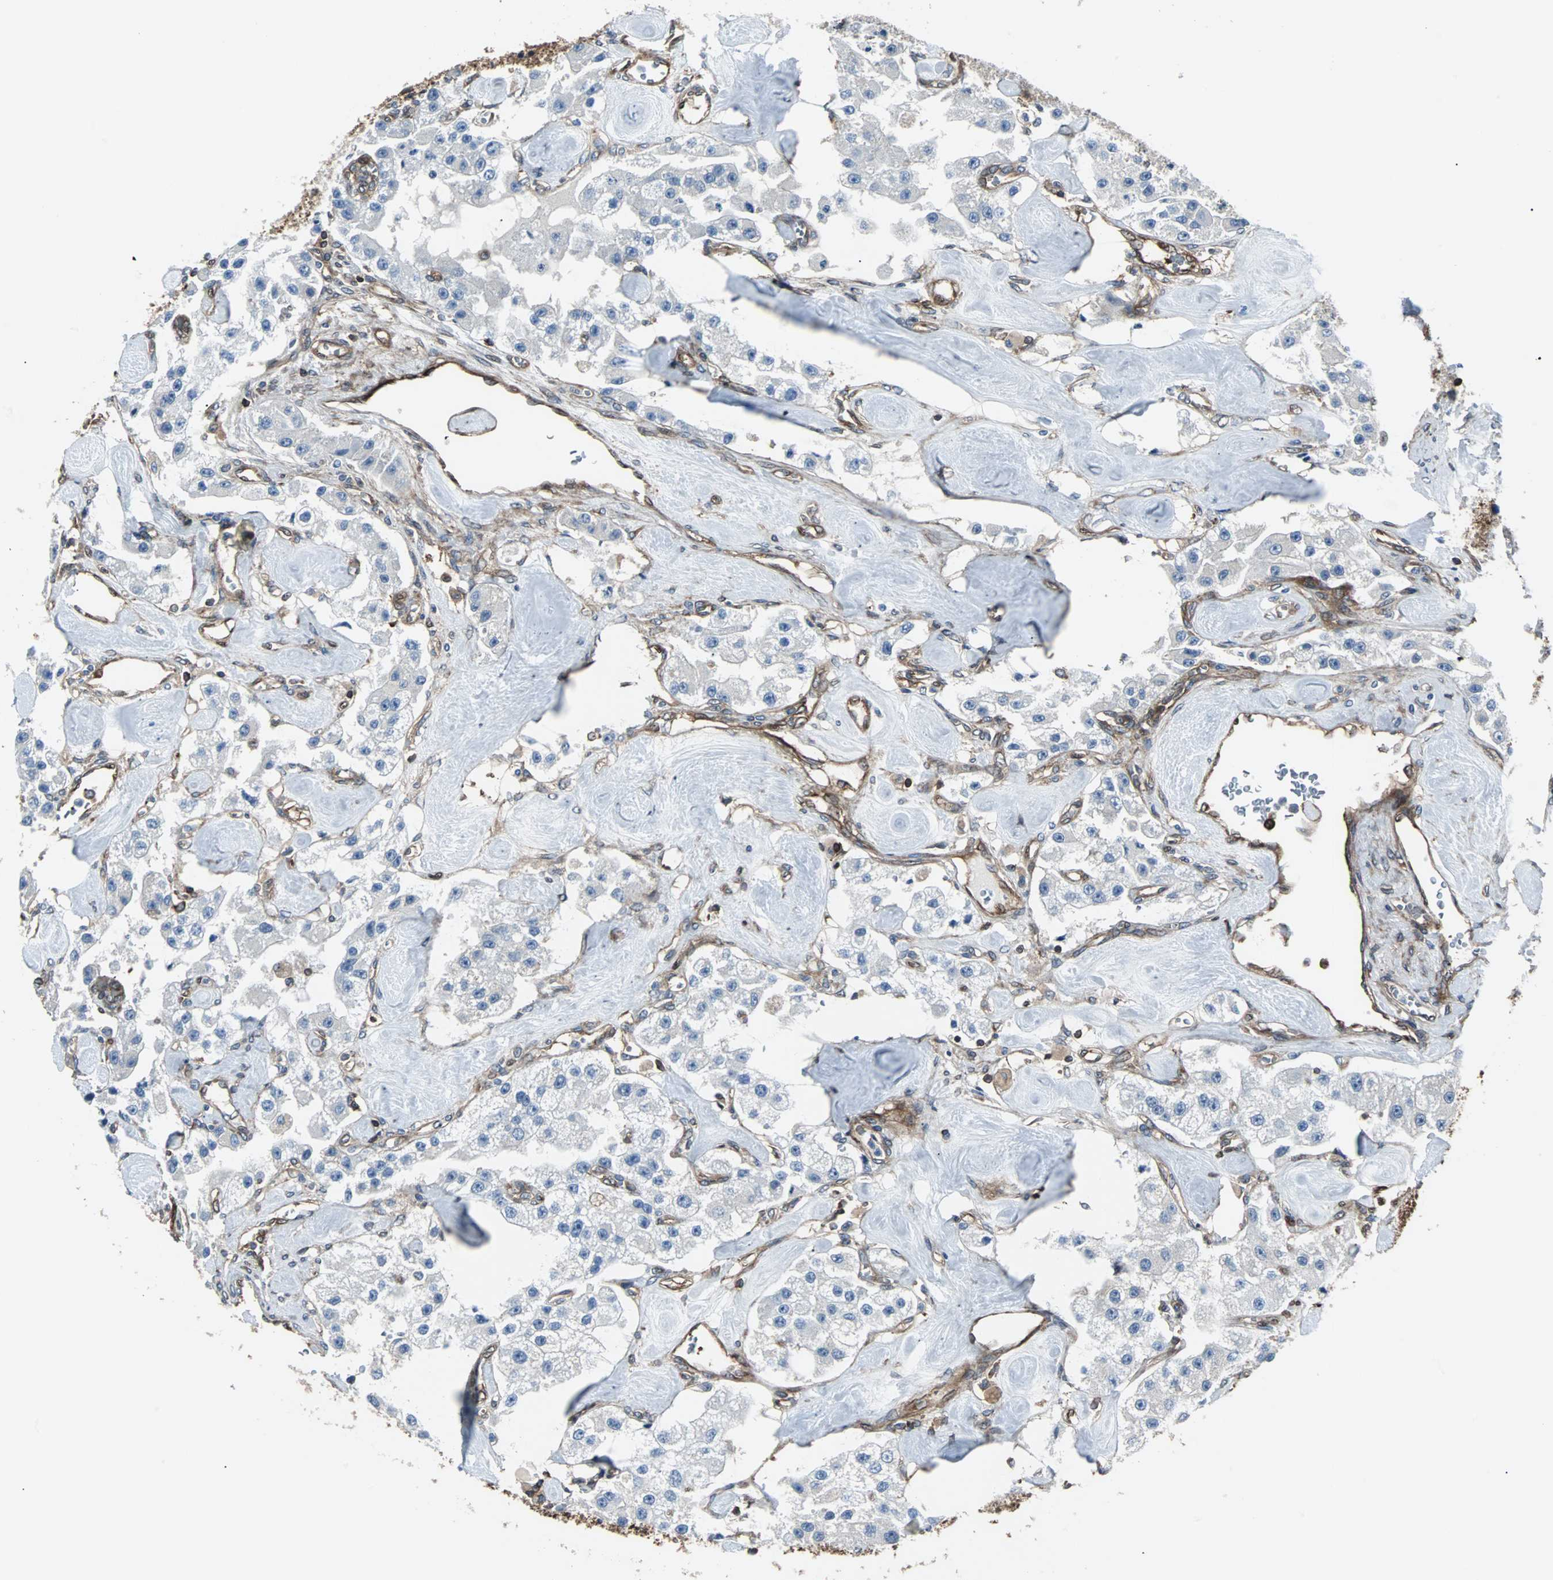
{"staining": {"intensity": "negative", "quantity": "none", "location": "none"}, "tissue": "carcinoid", "cell_type": "Tumor cells", "image_type": "cancer", "snomed": [{"axis": "morphology", "description": "Carcinoid, malignant, NOS"}, {"axis": "topography", "description": "Pancreas"}], "caption": "DAB immunohistochemical staining of carcinoid demonstrates no significant staining in tumor cells. The staining was performed using DAB (3,3'-diaminobenzidine) to visualize the protein expression in brown, while the nuclei were stained in blue with hematoxylin (Magnification: 20x).", "gene": "RELA", "patient": {"sex": "male", "age": 41}}